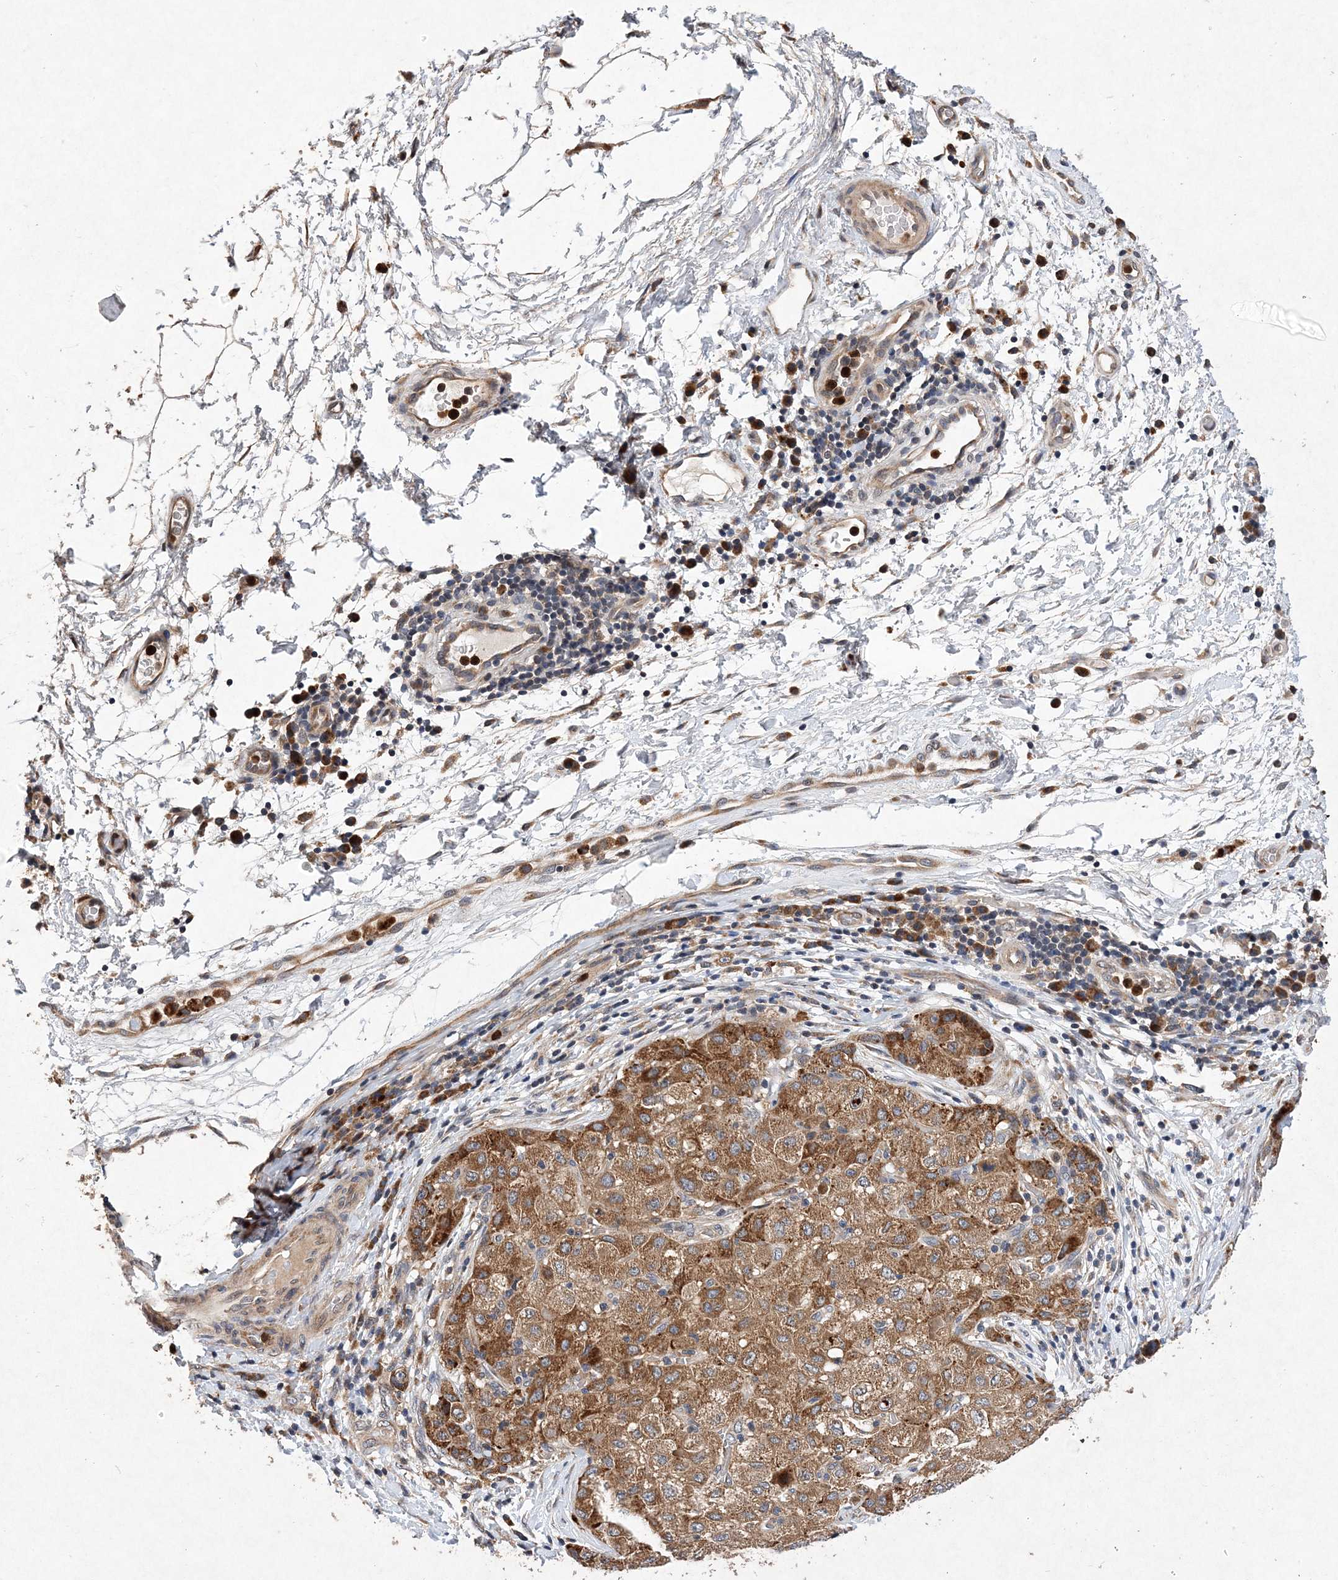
{"staining": {"intensity": "moderate", "quantity": ">75%", "location": "cytoplasmic/membranous"}, "tissue": "liver cancer", "cell_type": "Tumor cells", "image_type": "cancer", "snomed": [{"axis": "morphology", "description": "Carcinoma, Hepatocellular, NOS"}, {"axis": "topography", "description": "Liver"}], "caption": "Human liver cancer (hepatocellular carcinoma) stained with a protein marker shows moderate staining in tumor cells.", "gene": "PROSER1", "patient": {"sex": "male", "age": 80}}